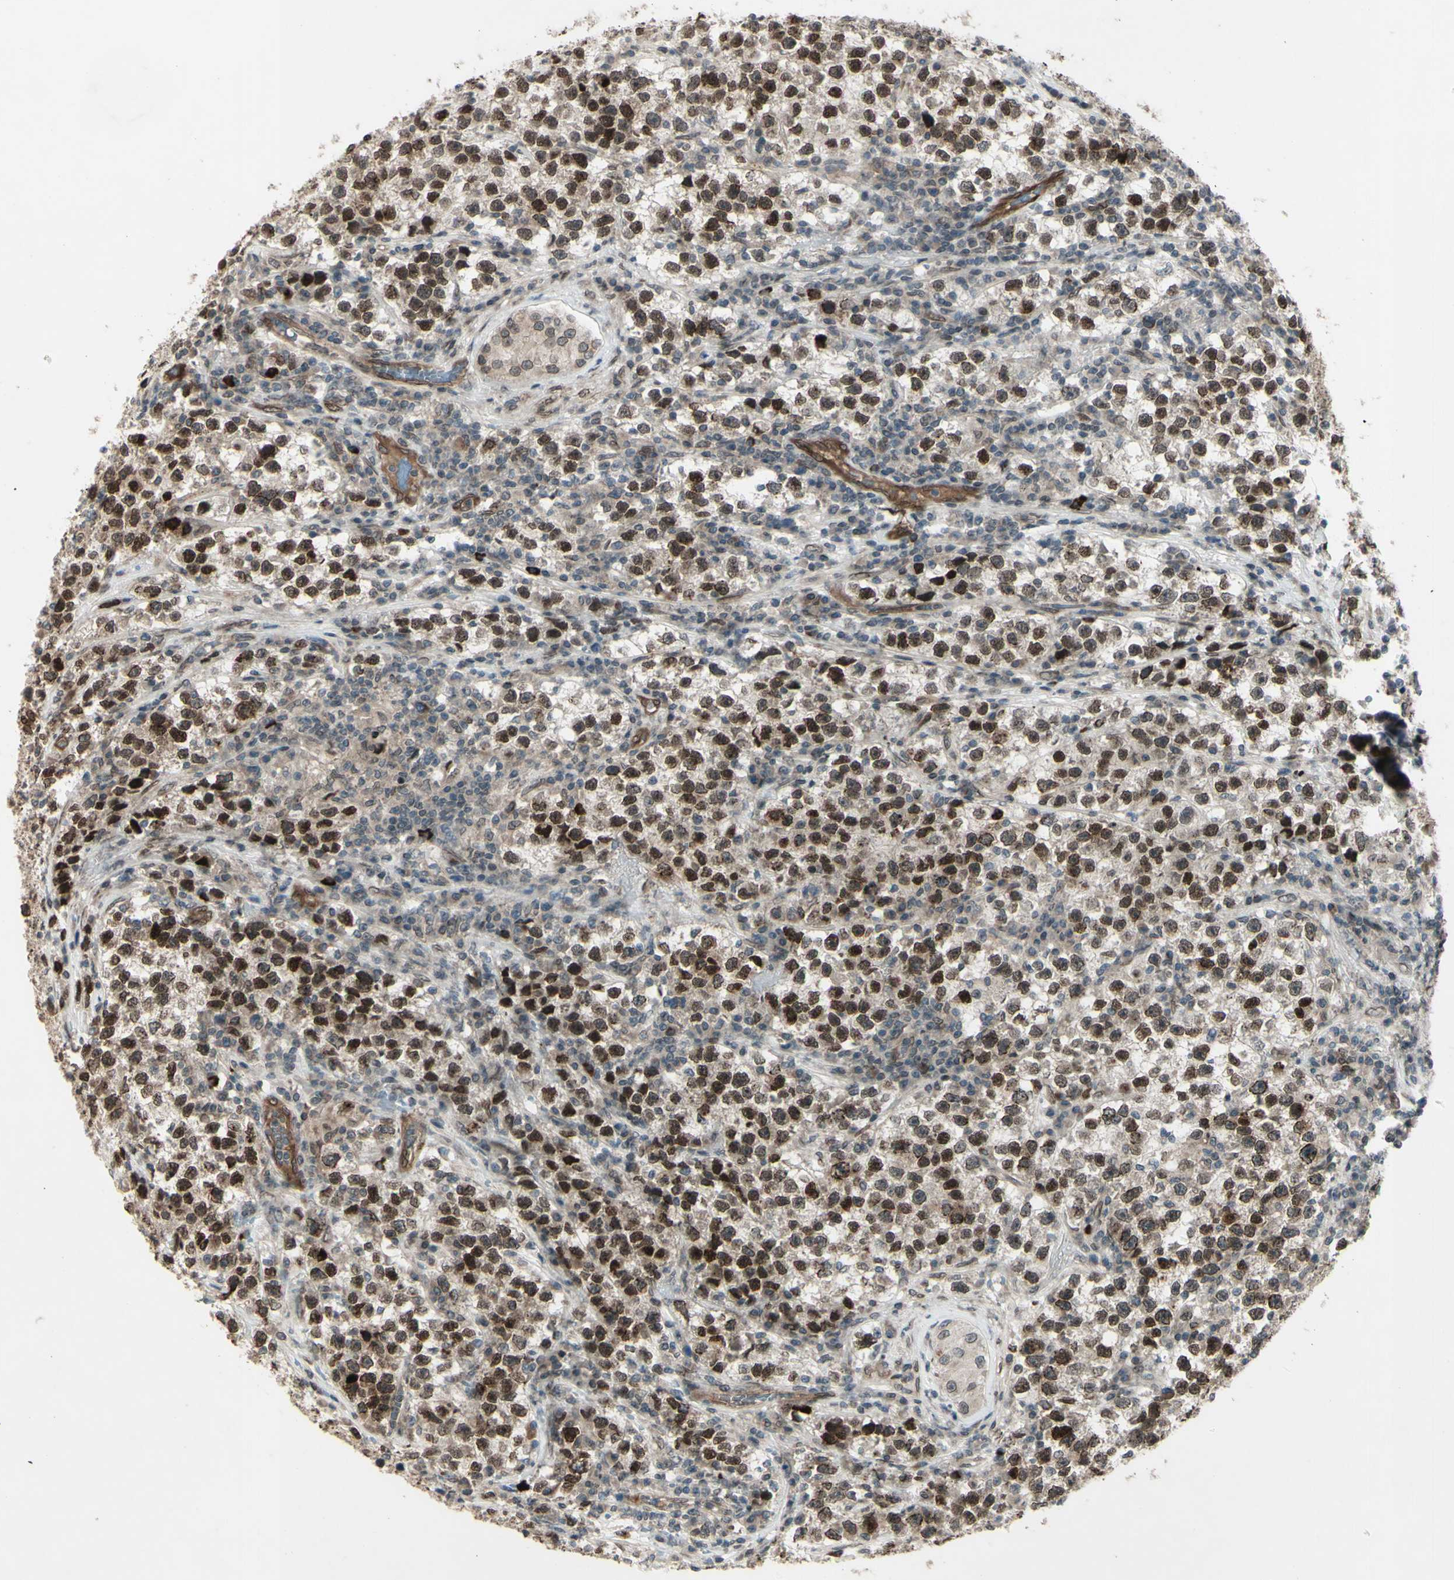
{"staining": {"intensity": "strong", "quantity": "25%-75%", "location": "cytoplasmic/membranous,nuclear"}, "tissue": "testis cancer", "cell_type": "Tumor cells", "image_type": "cancer", "snomed": [{"axis": "morphology", "description": "Seminoma, NOS"}, {"axis": "topography", "description": "Testis"}], "caption": "Seminoma (testis) was stained to show a protein in brown. There is high levels of strong cytoplasmic/membranous and nuclear staining in approximately 25%-75% of tumor cells.", "gene": "MLF2", "patient": {"sex": "male", "age": 22}}